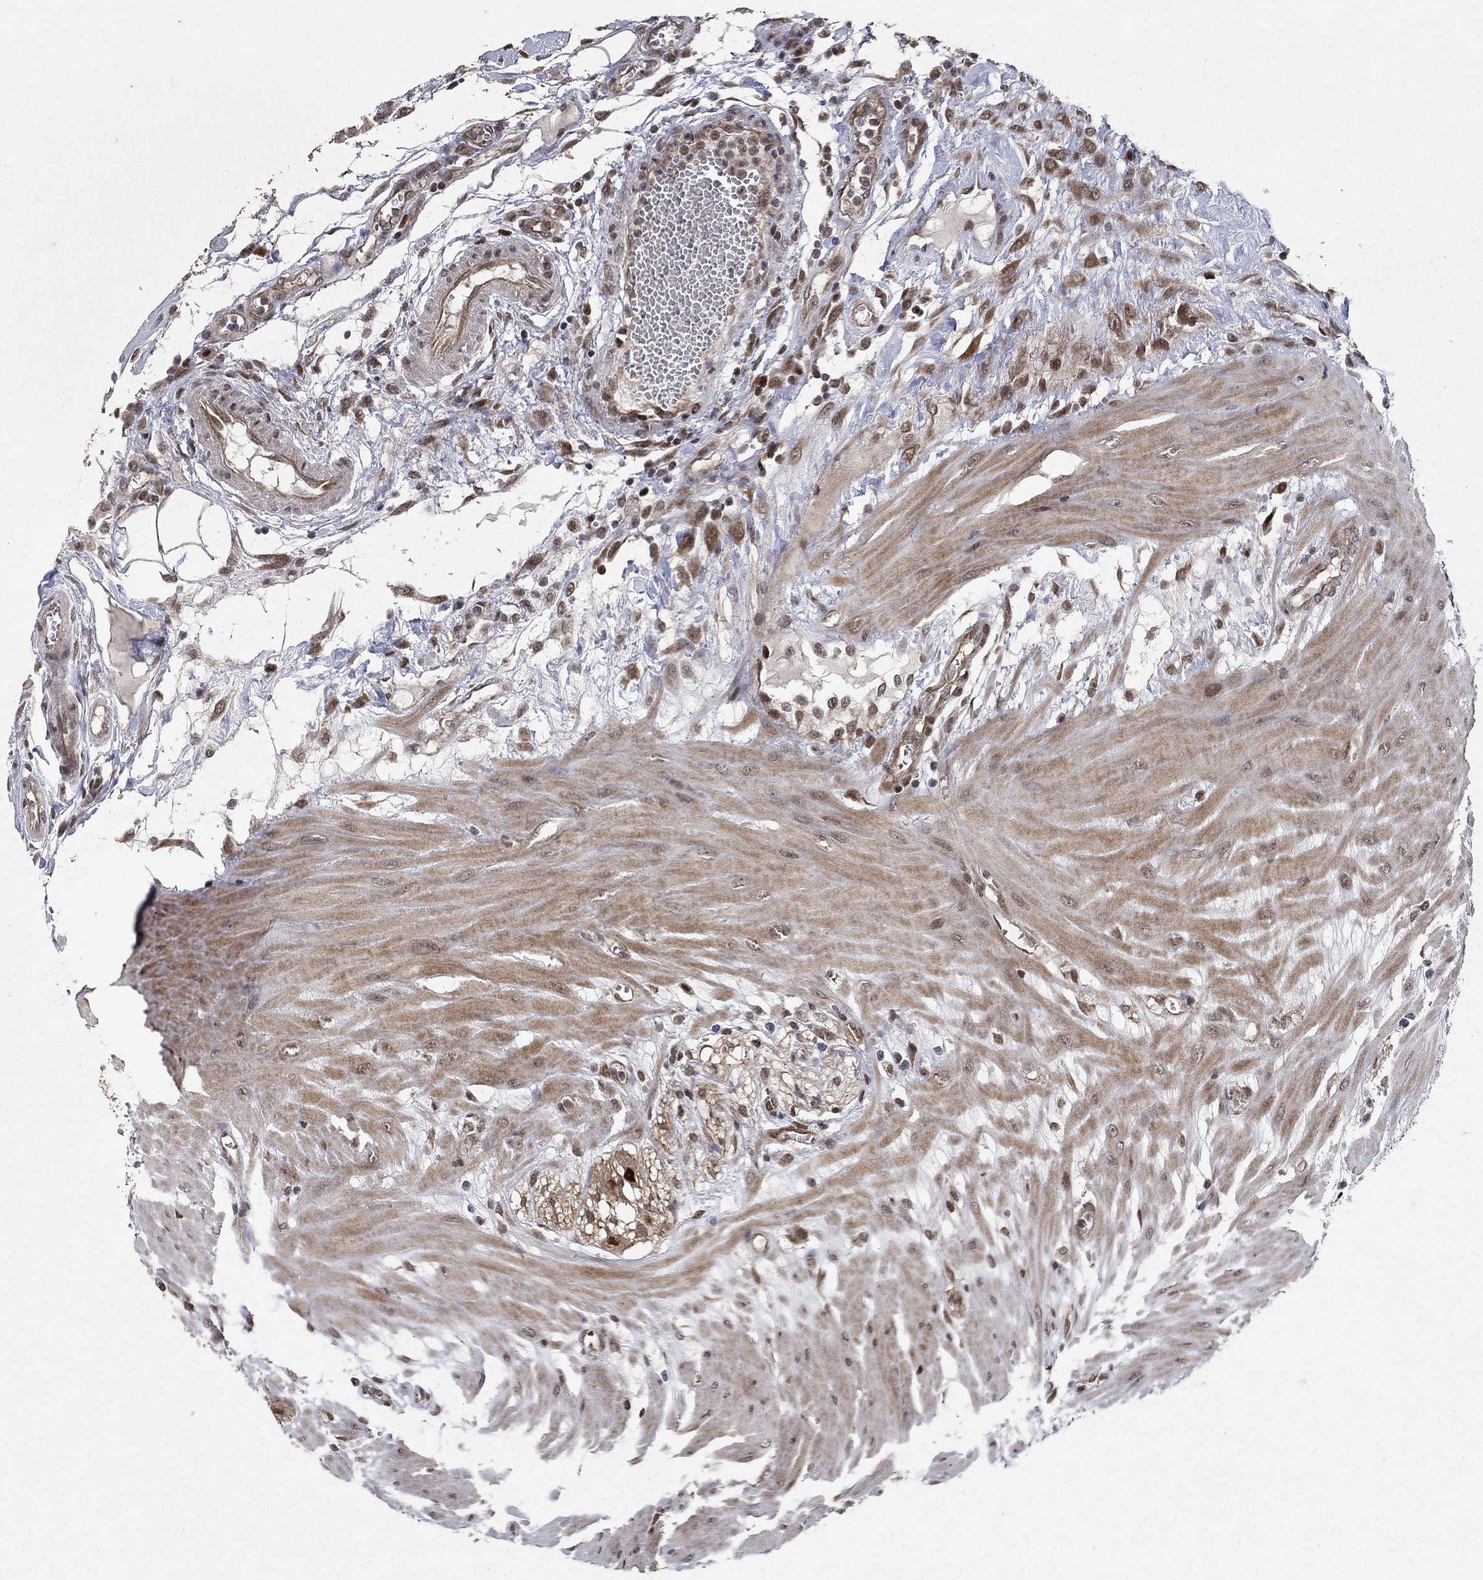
{"staining": {"intensity": "negative", "quantity": "none", "location": "none"}, "tissue": "colon", "cell_type": "Endothelial cells", "image_type": "normal", "snomed": [{"axis": "morphology", "description": "Normal tissue, NOS"}, {"axis": "morphology", "description": "Adenocarcinoma, NOS"}, {"axis": "topography", "description": "Colon"}], "caption": "Immunohistochemistry (IHC) of unremarkable human colon displays no expression in endothelial cells. (Brightfield microscopy of DAB IHC at high magnification).", "gene": "PRICKLE4", "patient": {"sex": "male", "age": 65}}